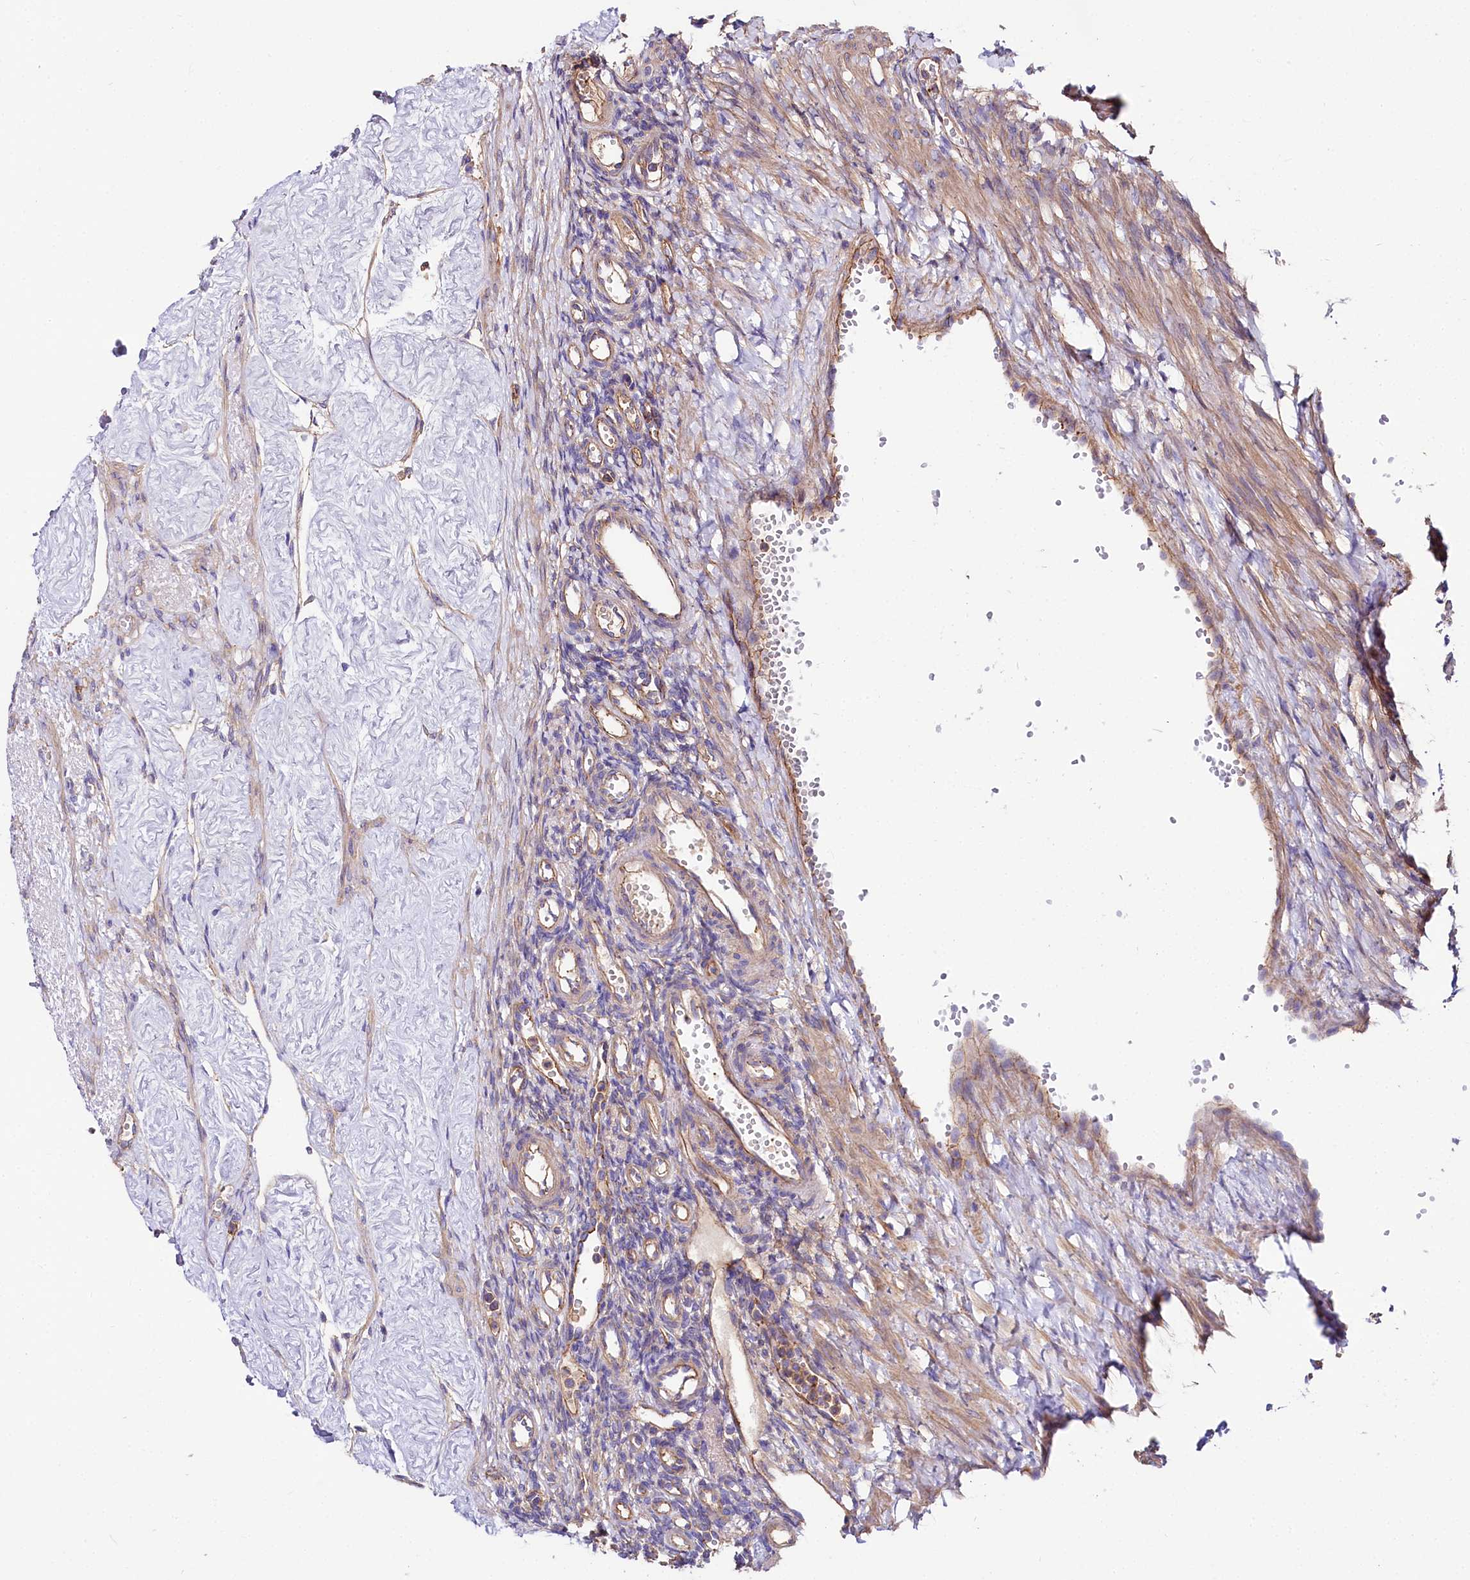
{"staining": {"intensity": "negative", "quantity": "none", "location": "none"}, "tissue": "ovary", "cell_type": "Ovarian stroma cells", "image_type": "normal", "snomed": [{"axis": "morphology", "description": "Normal tissue, NOS"}, {"axis": "morphology", "description": "Cyst, NOS"}, {"axis": "topography", "description": "Ovary"}], "caption": "Immunohistochemistry (IHC) micrograph of benign ovary stained for a protein (brown), which displays no staining in ovarian stroma cells.", "gene": "FCHSD2", "patient": {"sex": "female", "age": 33}}